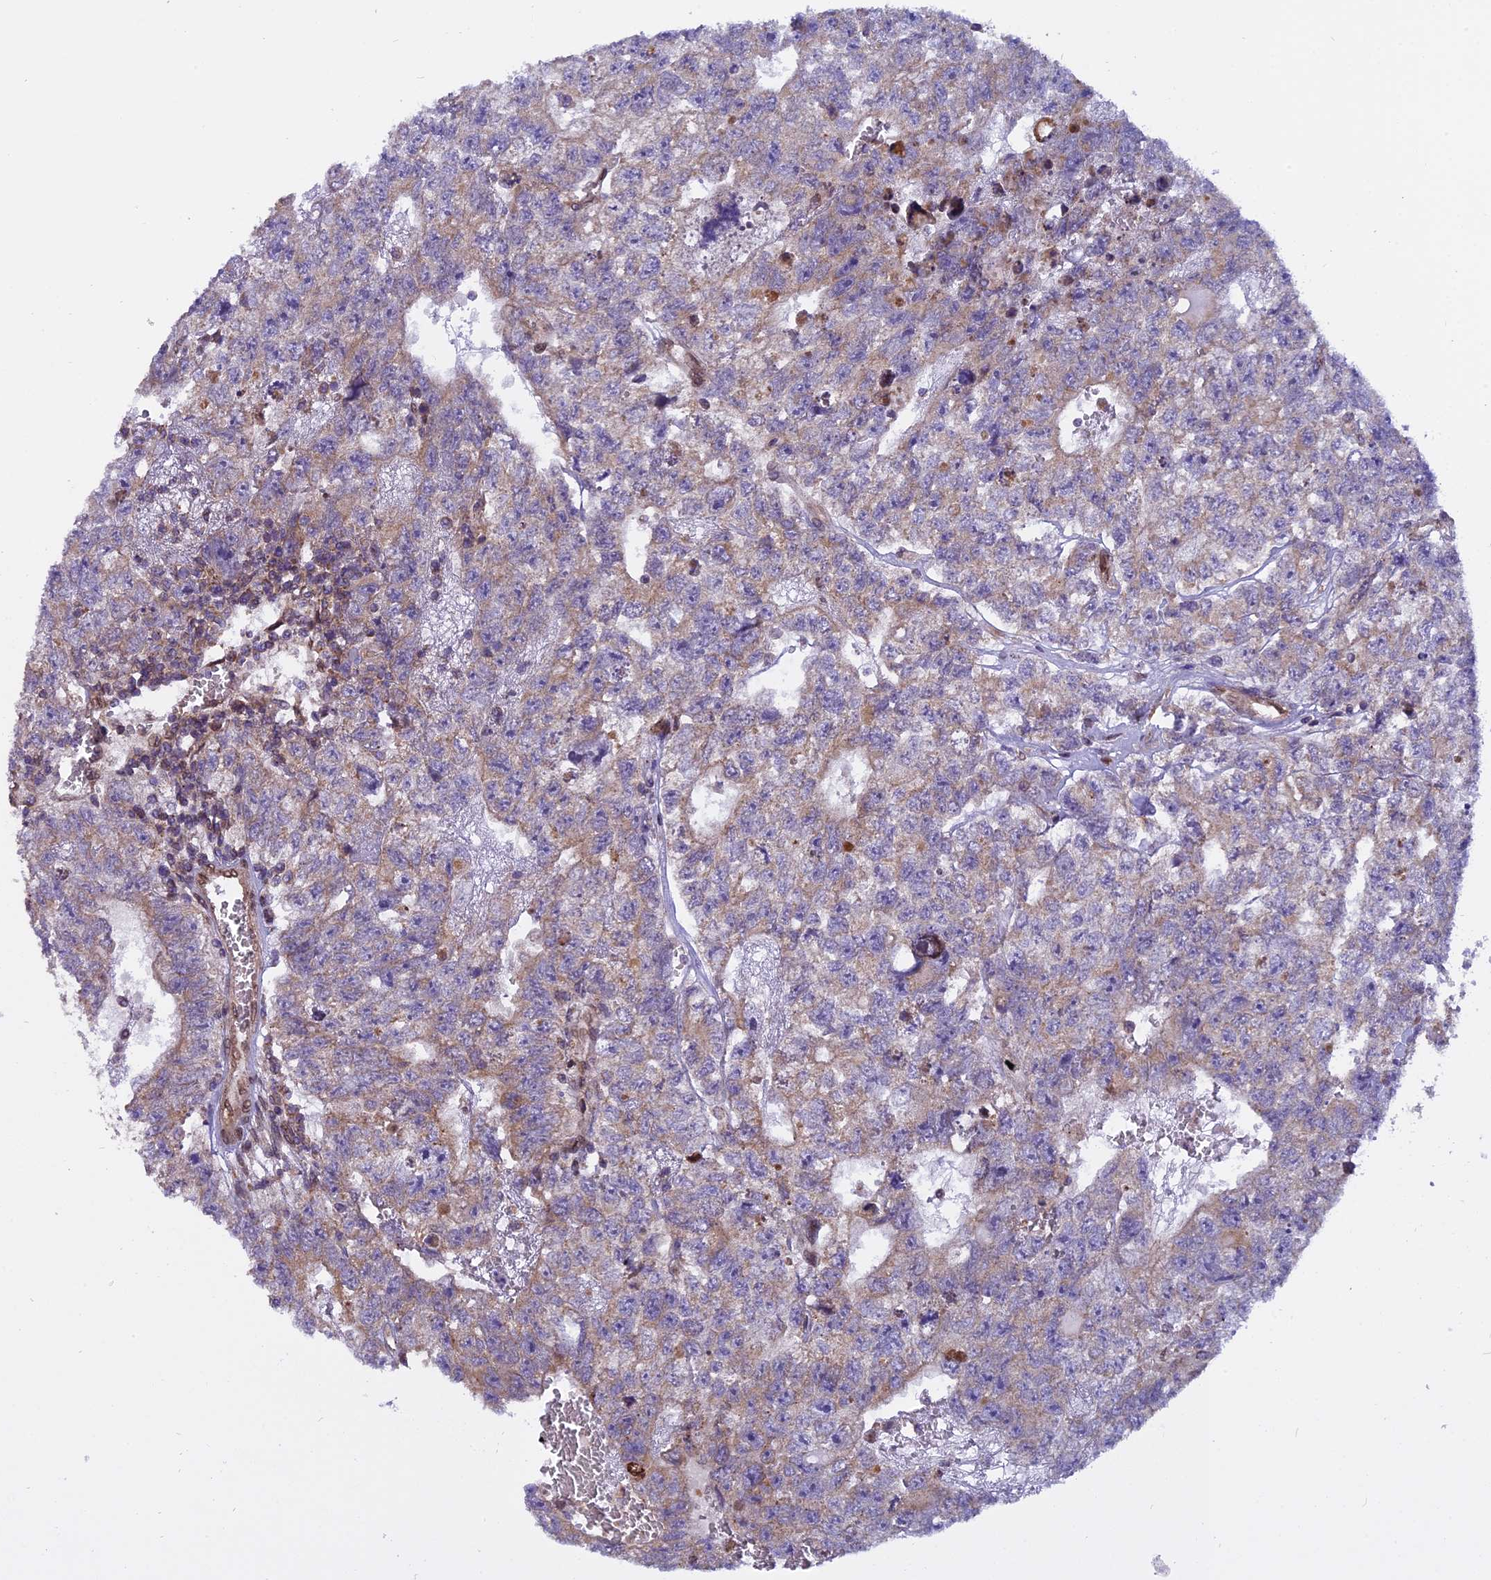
{"staining": {"intensity": "weak", "quantity": "25%-75%", "location": "cytoplasmic/membranous"}, "tissue": "testis cancer", "cell_type": "Tumor cells", "image_type": "cancer", "snomed": [{"axis": "morphology", "description": "Carcinoma, Embryonal, NOS"}, {"axis": "topography", "description": "Testis"}], "caption": "High-power microscopy captured an immunohistochemistry (IHC) histopathology image of testis cancer (embryonal carcinoma), revealing weak cytoplasmic/membranous expression in approximately 25%-75% of tumor cells. (brown staining indicates protein expression, while blue staining denotes nuclei).", "gene": "CHMP2A", "patient": {"sex": "male", "age": 26}}